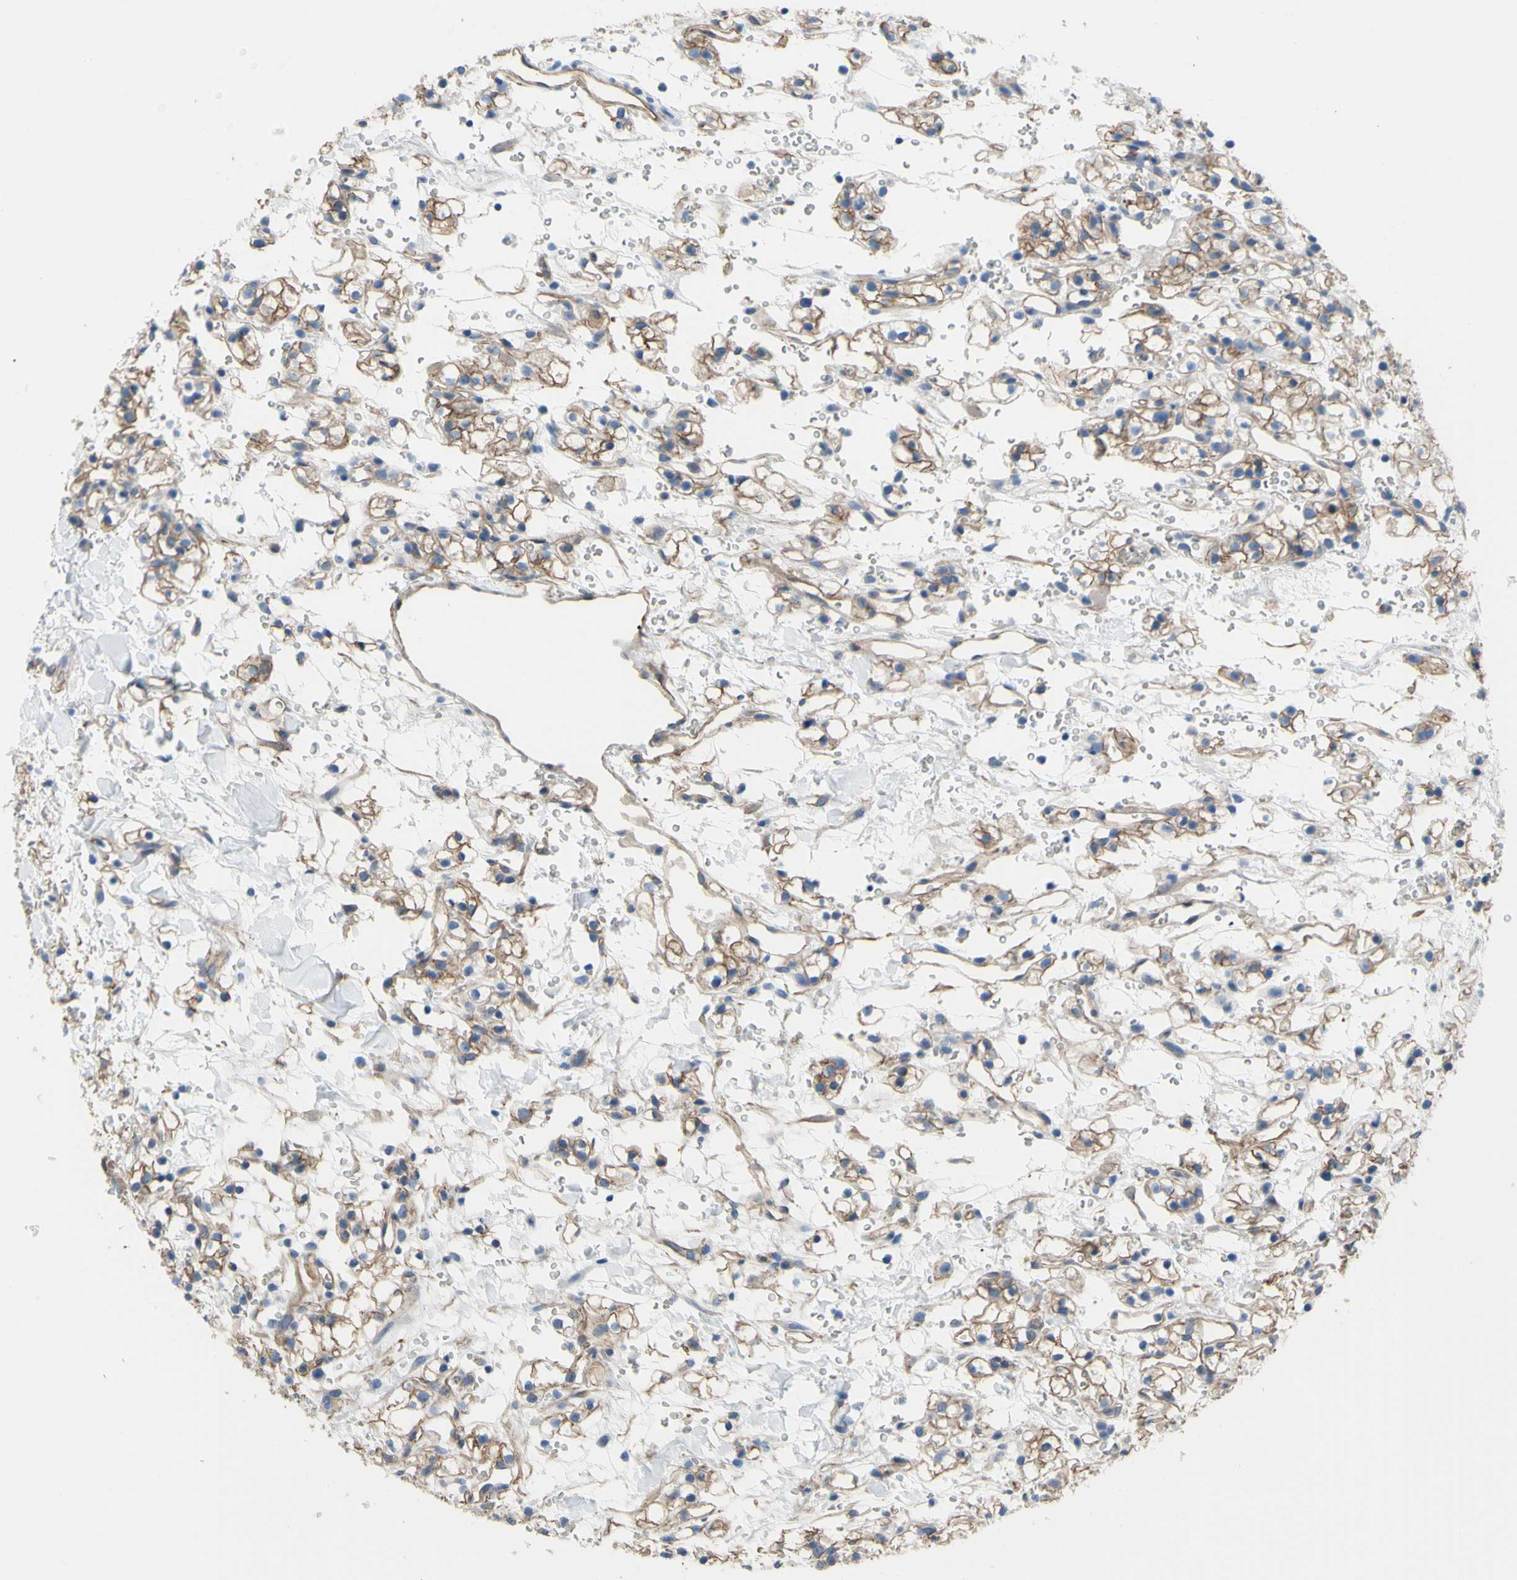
{"staining": {"intensity": "moderate", "quantity": ">75%", "location": "cytoplasmic/membranous"}, "tissue": "renal cancer", "cell_type": "Tumor cells", "image_type": "cancer", "snomed": [{"axis": "morphology", "description": "Adenocarcinoma, NOS"}, {"axis": "topography", "description": "Kidney"}], "caption": "This image displays immunohistochemistry (IHC) staining of renal cancer (adenocarcinoma), with medium moderate cytoplasmic/membranous staining in about >75% of tumor cells.", "gene": "TPBG", "patient": {"sex": "male", "age": 61}}